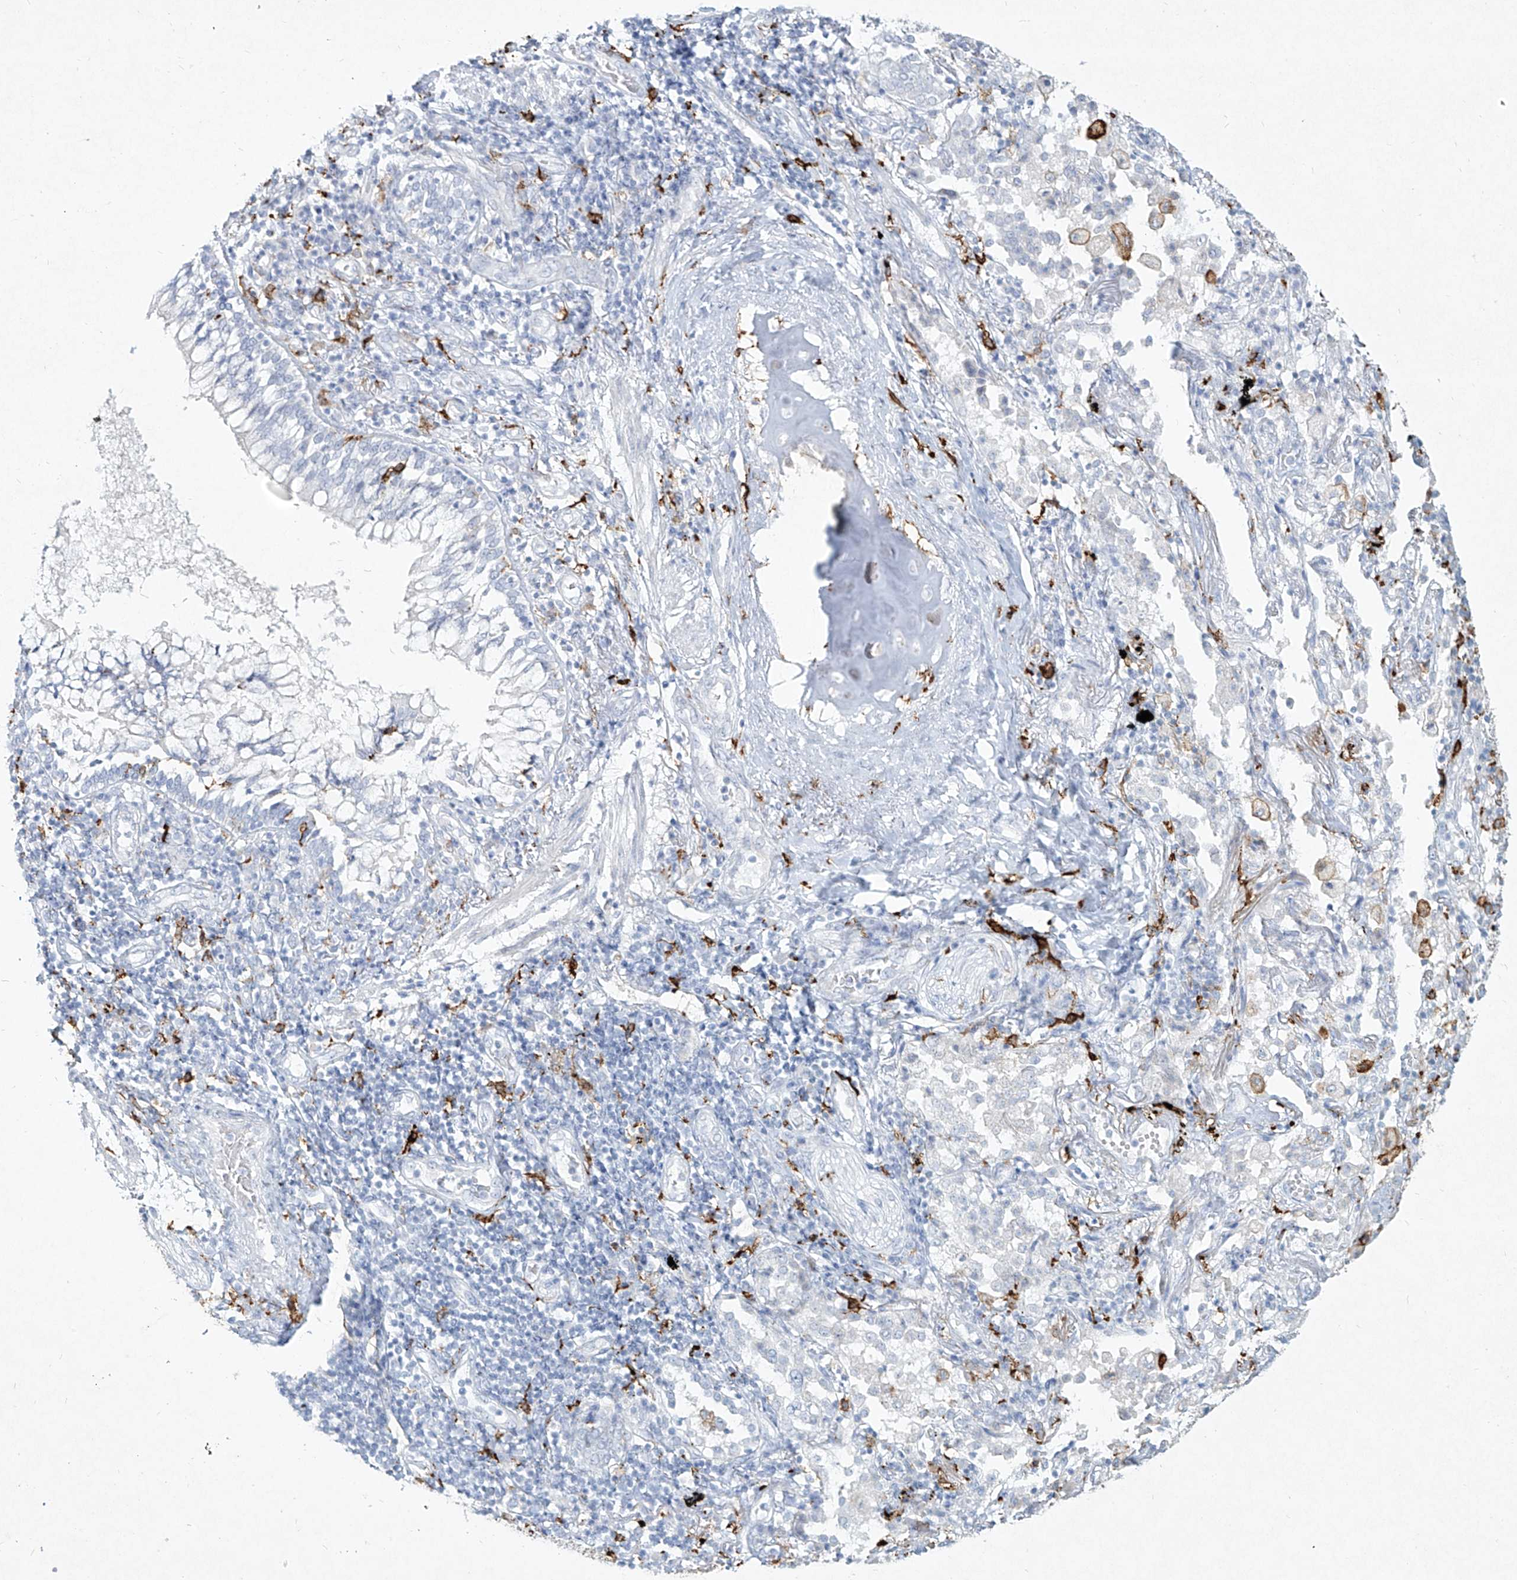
{"staining": {"intensity": "negative", "quantity": "none", "location": "none"}, "tissue": "lung cancer", "cell_type": "Tumor cells", "image_type": "cancer", "snomed": [{"axis": "morphology", "description": "Adenocarcinoma, NOS"}, {"axis": "topography", "description": "Lung"}], "caption": "Lung adenocarcinoma was stained to show a protein in brown. There is no significant positivity in tumor cells.", "gene": "CD209", "patient": {"sex": "female", "age": 65}}